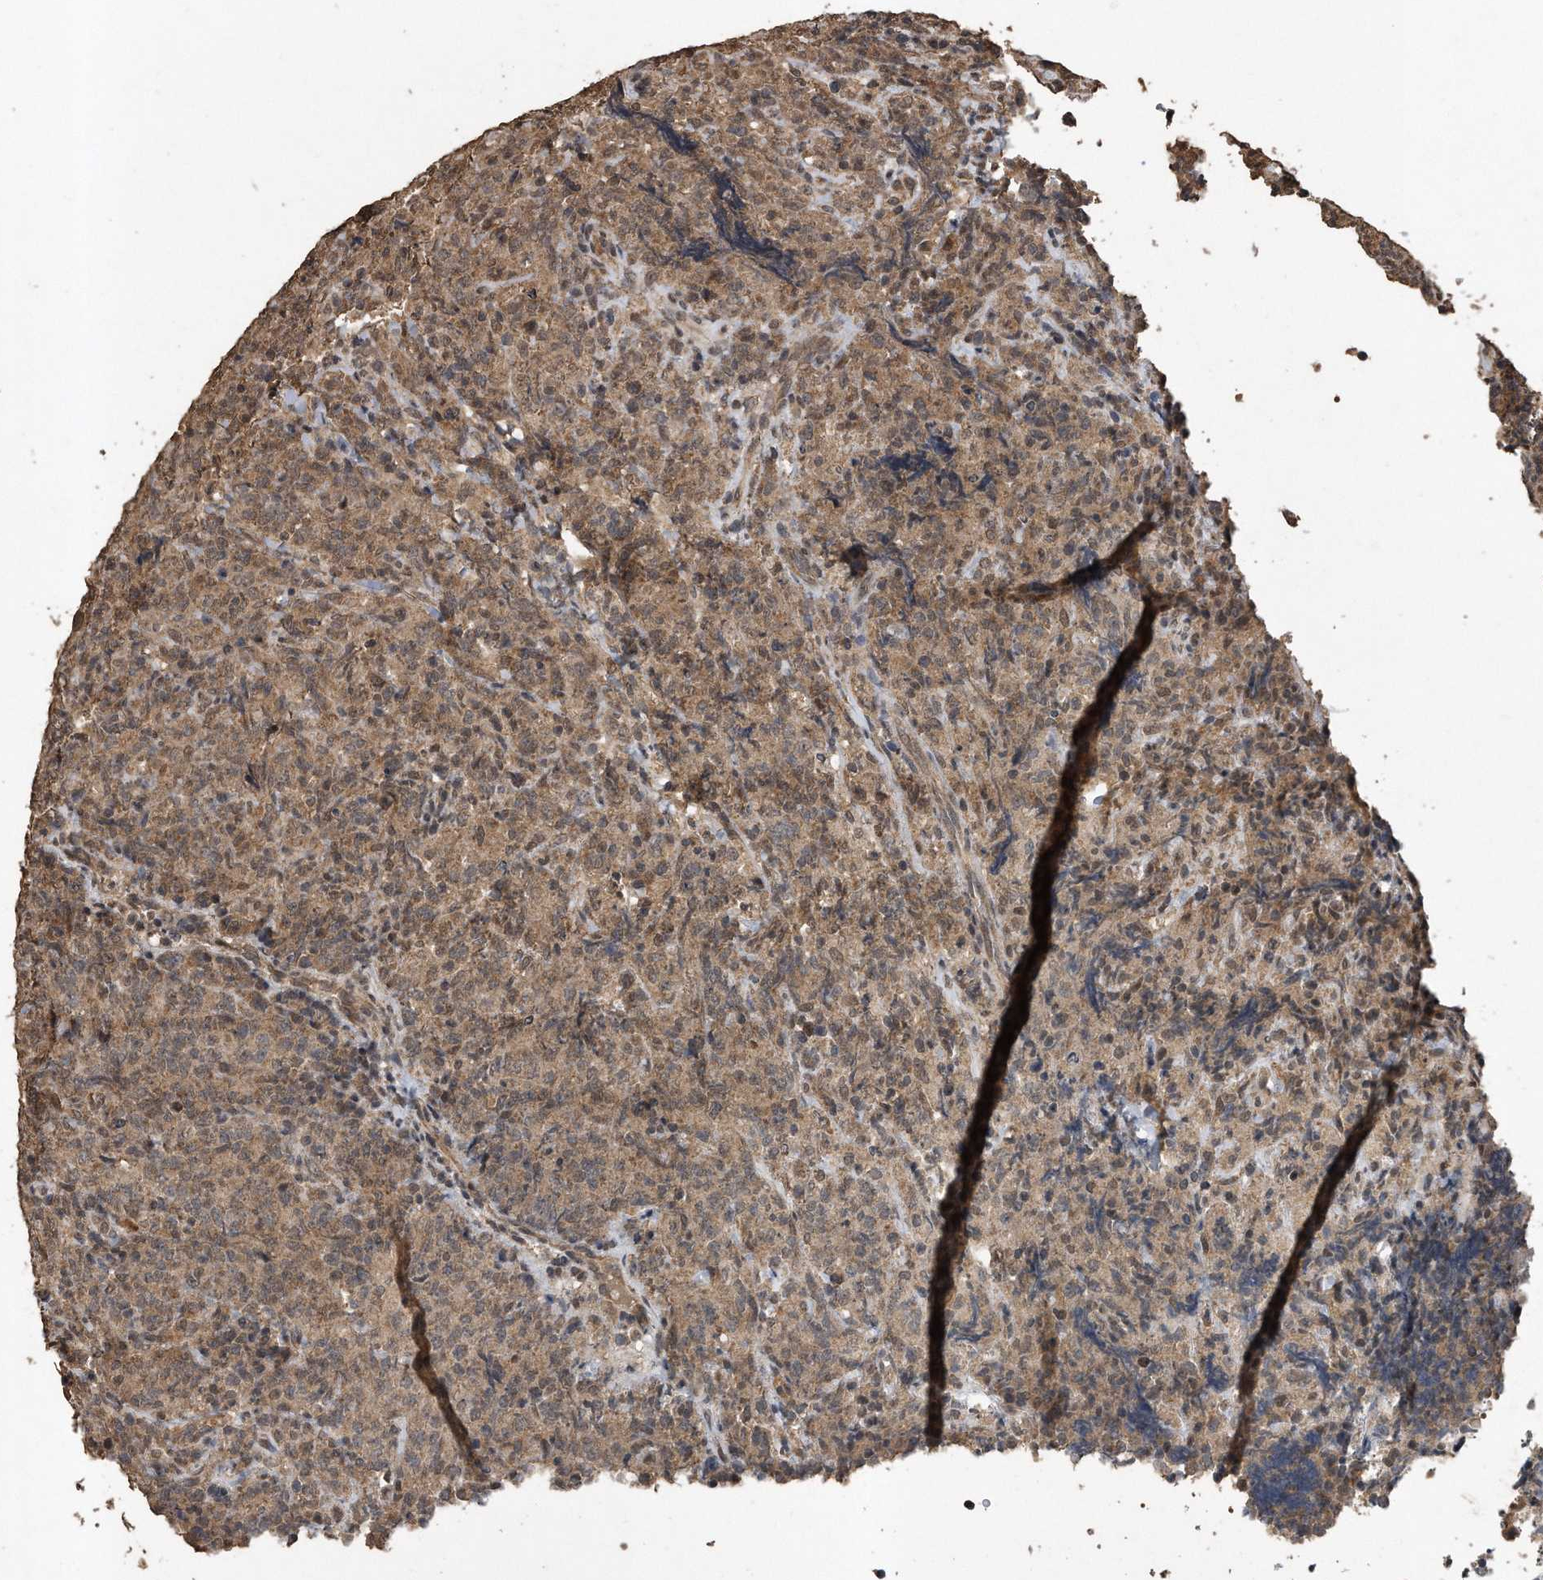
{"staining": {"intensity": "weak", "quantity": ">75%", "location": "cytoplasmic/membranous"}, "tissue": "lymphoma", "cell_type": "Tumor cells", "image_type": "cancer", "snomed": [{"axis": "morphology", "description": "Malignant lymphoma, non-Hodgkin's type, High grade"}, {"axis": "topography", "description": "Tonsil"}], "caption": "Brown immunohistochemical staining in high-grade malignant lymphoma, non-Hodgkin's type demonstrates weak cytoplasmic/membranous expression in about >75% of tumor cells. (DAB IHC with brightfield microscopy, high magnification).", "gene": "CRYZL1", "patient": {"sex": "female", "age": 36}}